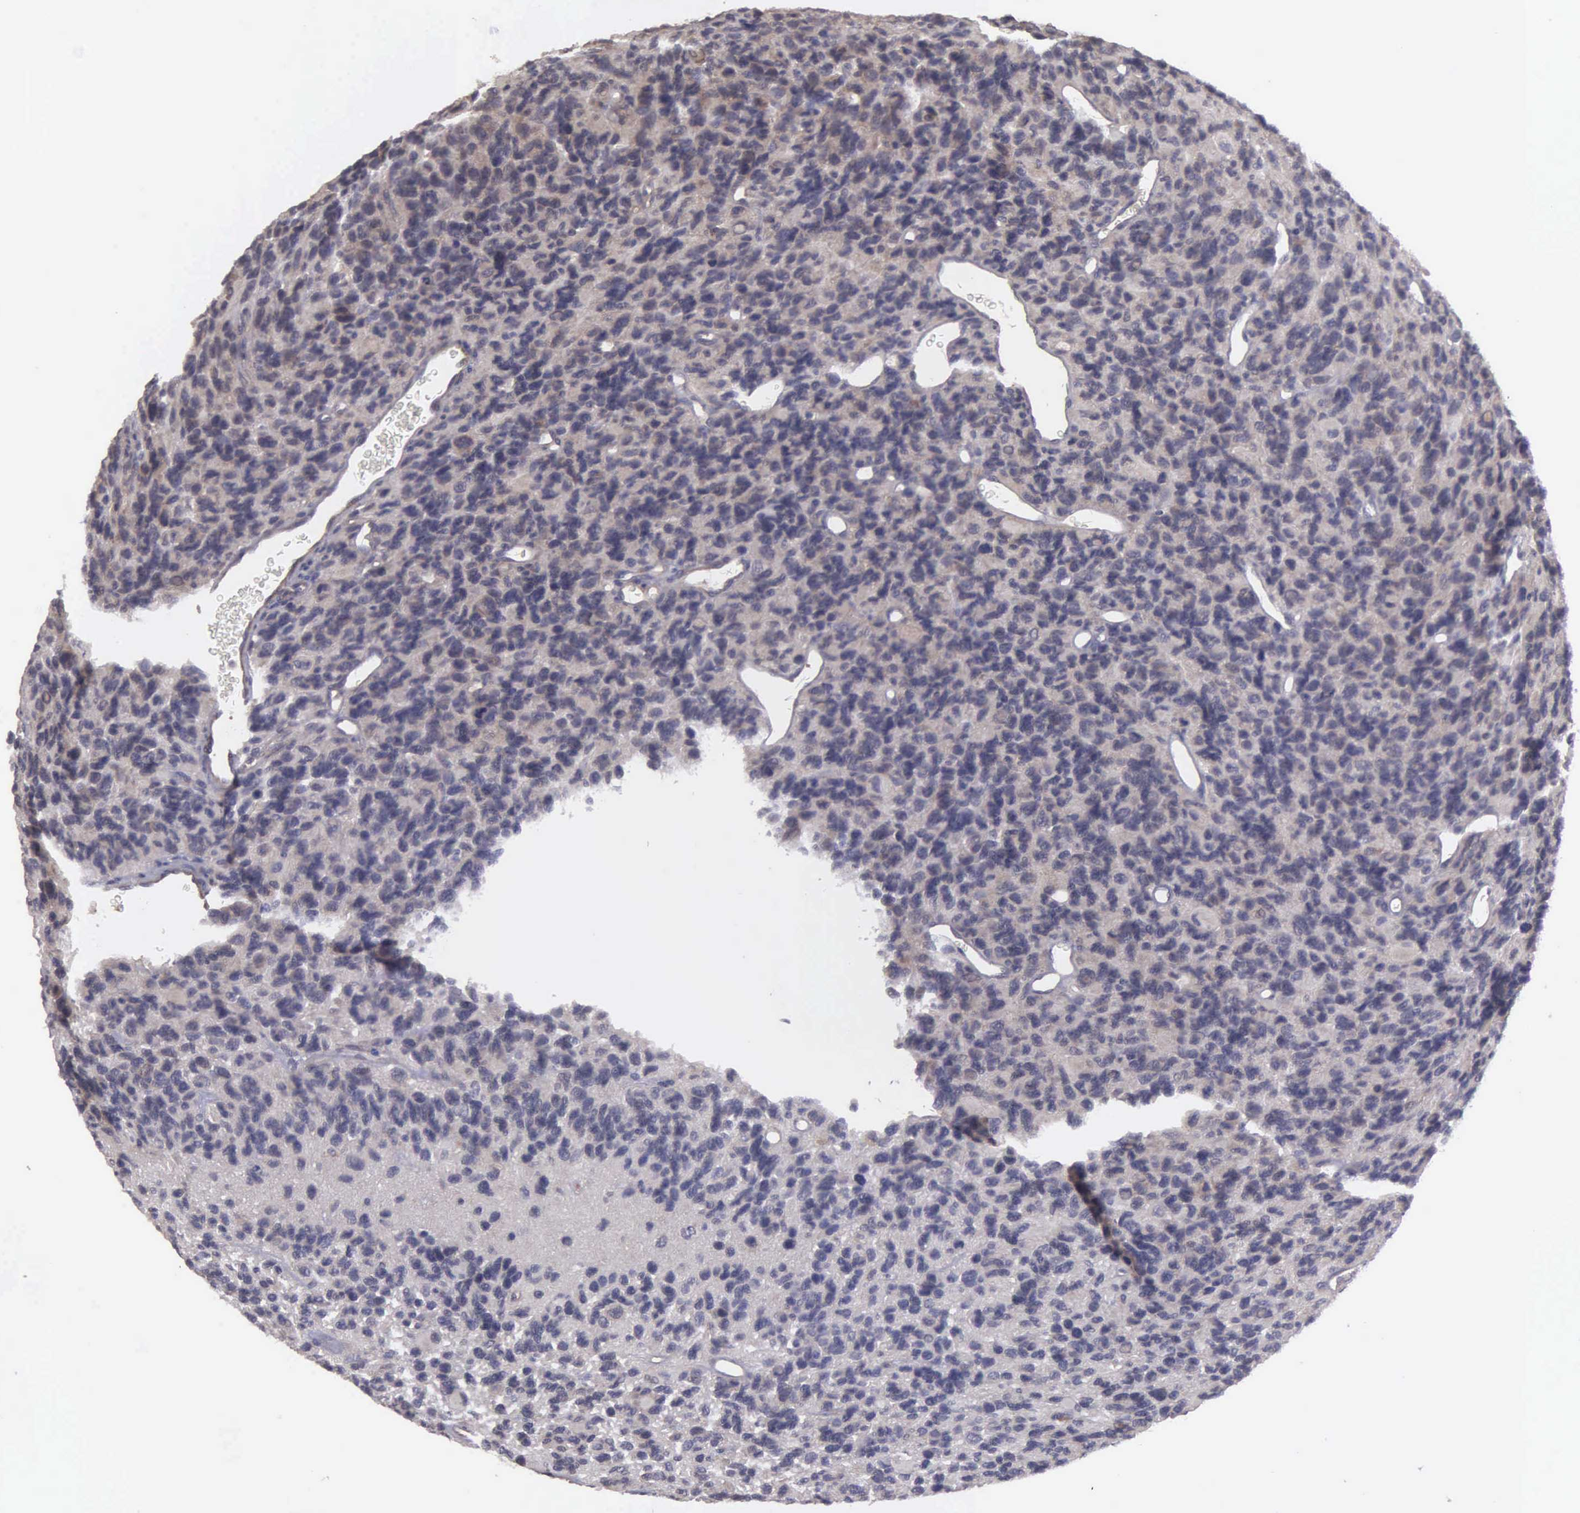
{"staining": {"intensity": "negative", "quantity": "none", "location": "none"}, "tissue": "glioma", "cell_type": "Tumor cells", "image_type": "cancer", "snomed": [{"axis": "morphology", "description": "Glioma, malignant, High grade"}, {"axis": "topography", "description": "Brain"}], "caption": "DAB immunohistochemical staining of glioma demonstrates no significant staining in tumor cells.", "gene": "RTL10", "patient": {"sex": "male", "age": 77}}